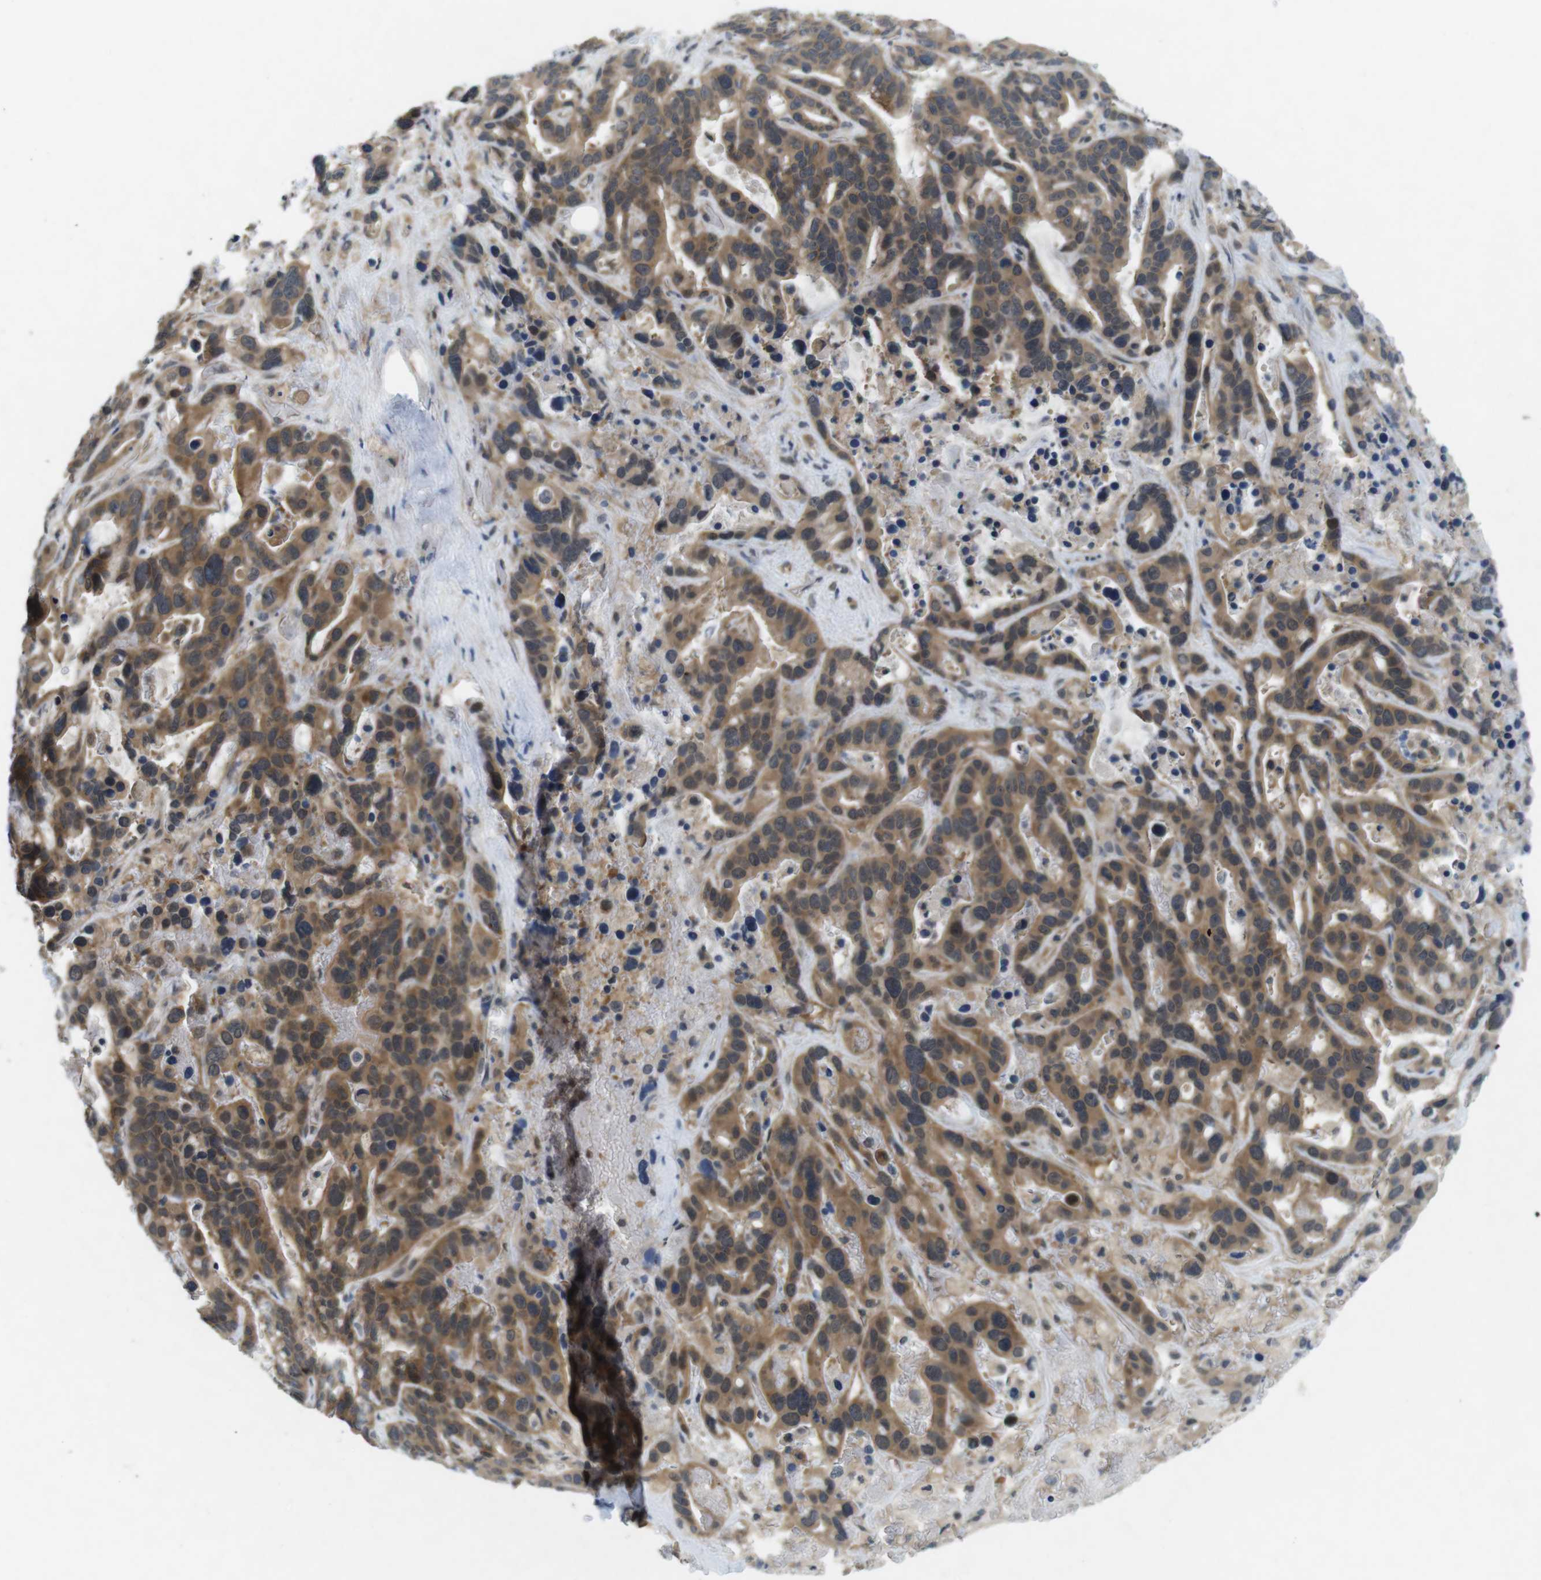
{"staining": {"intensity": "moderate", "quantity": ">75%", "location": "cytoplasmic/membranous"}, "tissue": "liver cancer", "cell_type": "Tumor cells", "image_type": "cancer", "snomed": [{"axis": "morphology", "description": "Cholangiocarcinoma"}, {"axis": "topography", "description": "Liver"}], "caption": "High-magnification brightfield microscopy of liver cancer stained with DAB (brown) and counterstained with hematoxylin (blue). tumor cells exhibit moderate cytoplasmic/membranous staining is appreciated in approximately>75% of cells.", "gene": "SUGT1", "patient": {"sex": "female", "age": 65}}